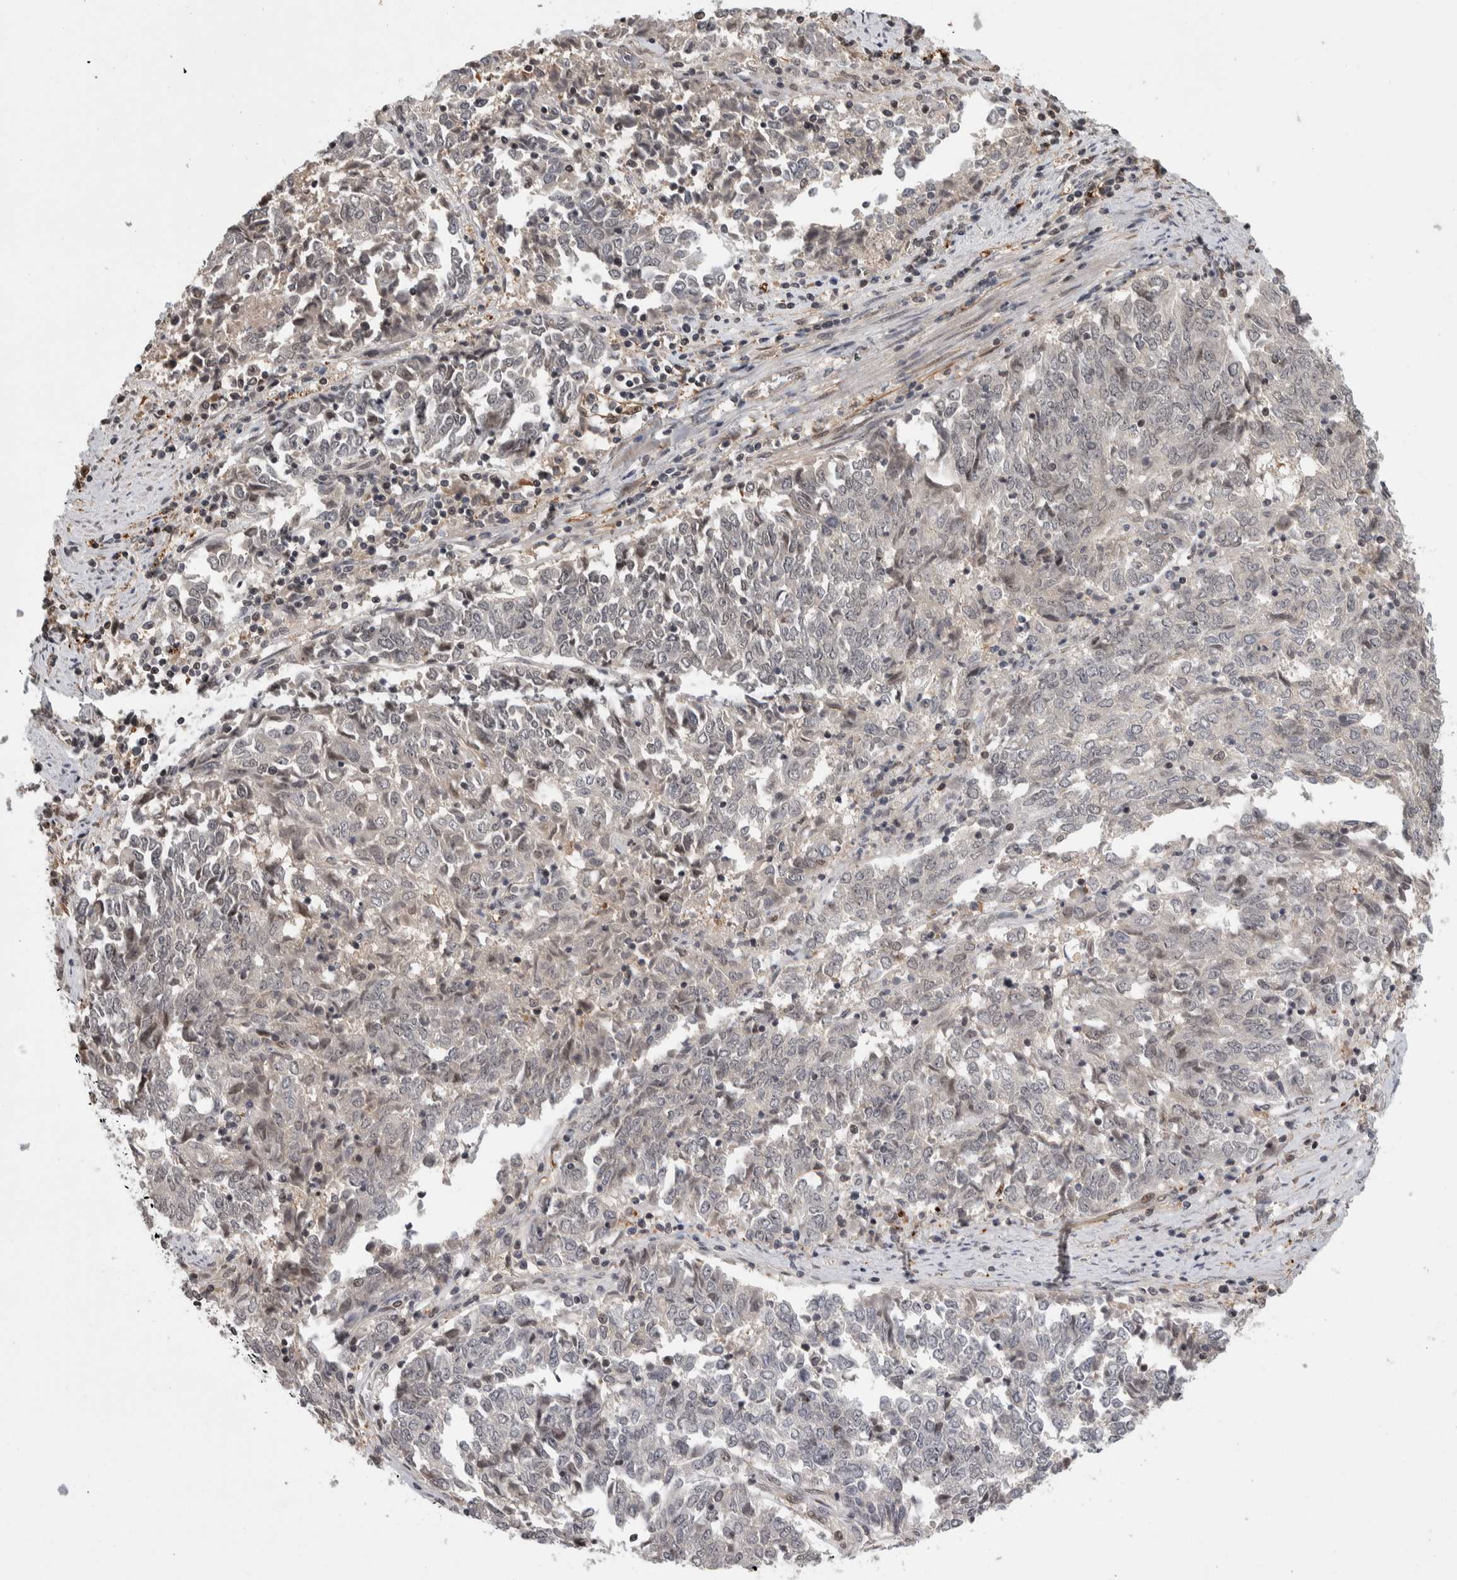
{"staining": {"intensity": "negative", "quantity": "none", "location": "none"}, "tissue": "endometrial cancer", "cell_type": "Tumor cells", "image_type": "cancer", "snomed": [{"axis": "morphology", "description": "Adenocarcinoma, NOS"}, {"axis": "topography", "description": "Endometrium"}], "caption": "Immunohistochemistry (IHC) of human endometrial cancer (adenocarcinoma) displays no expression in tumor cells.", "gene": "ZSCAN21", "patient": {"sex": "female", "age": 80}}